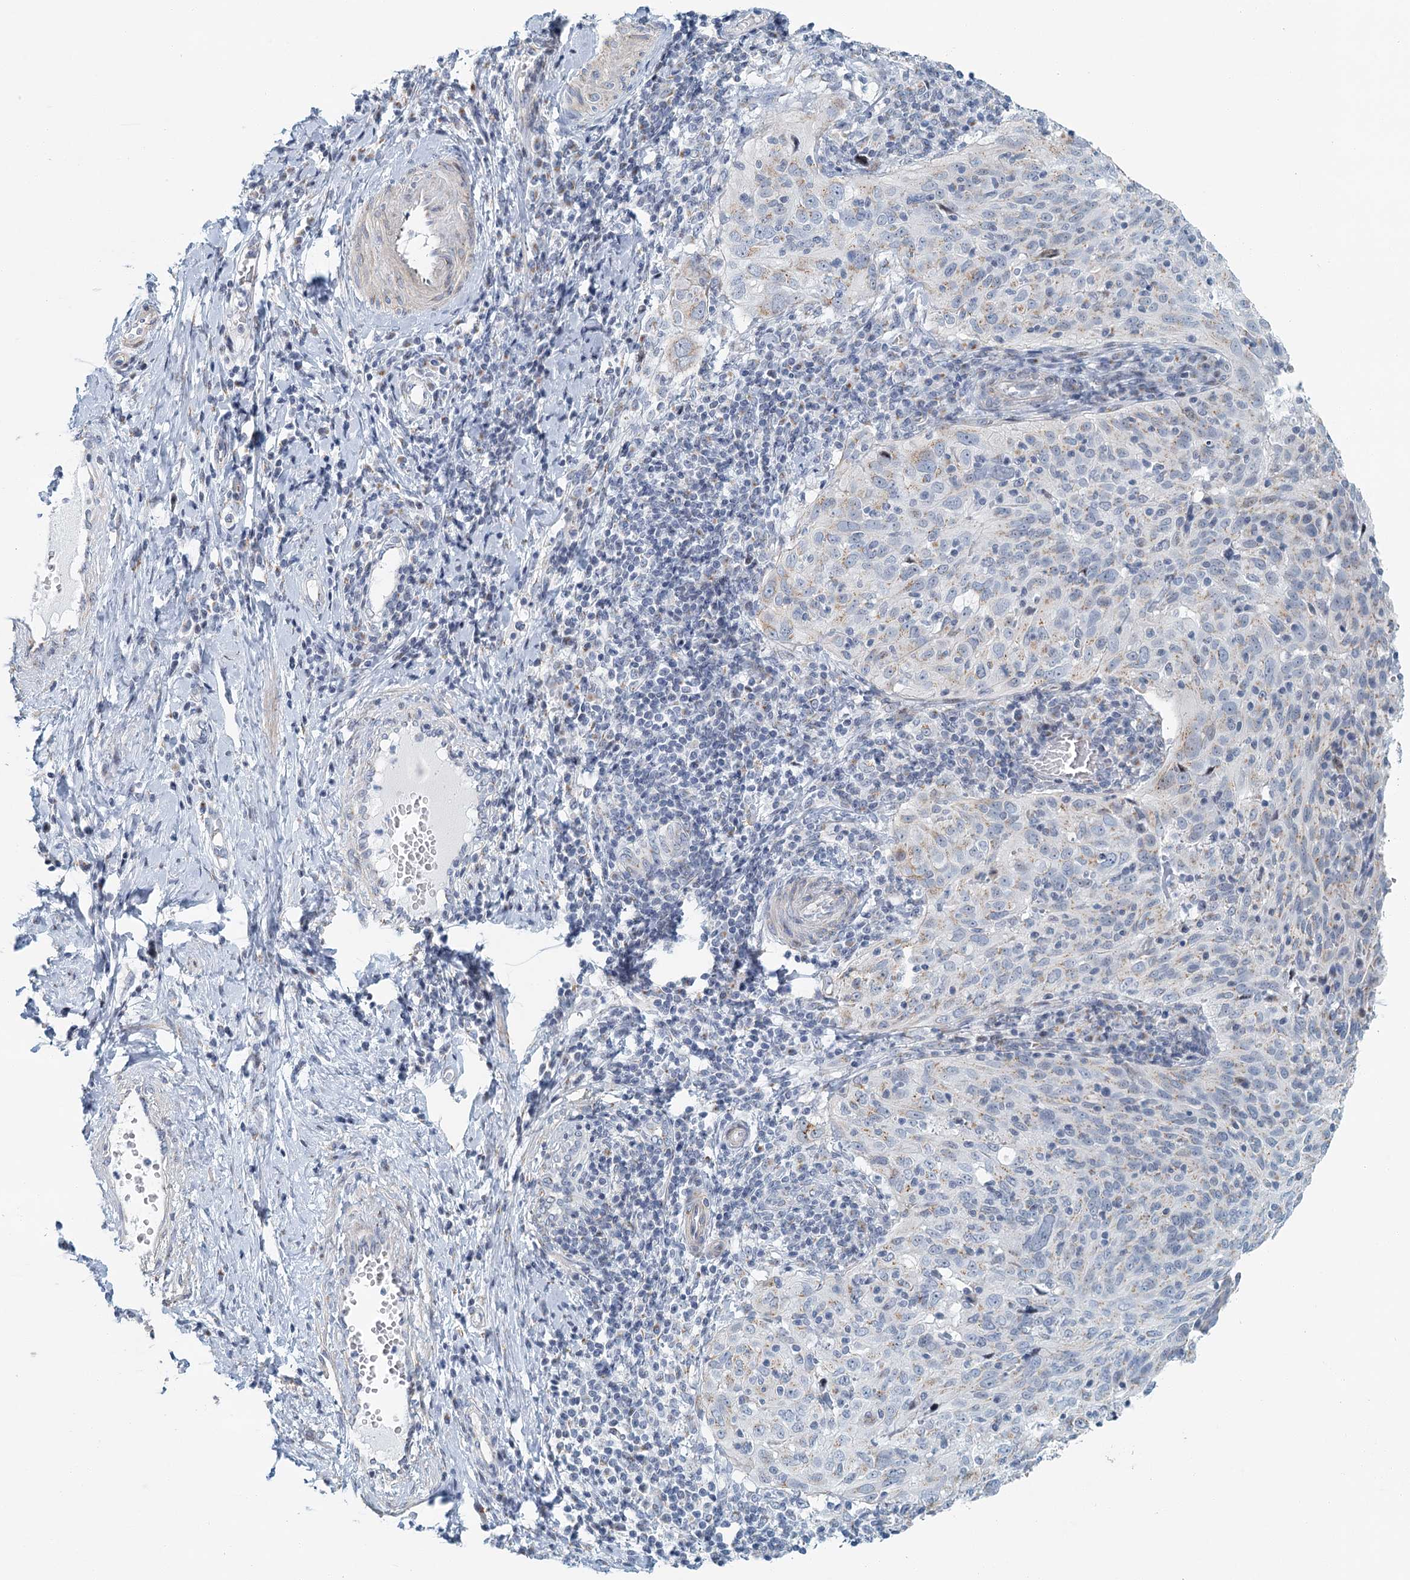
{"staining": {"intensity": "weak", "quantity": "25%-75%", "location": "cytoplasmic/membranous"}, "tissue": "cervical cancer", "cell_type": "Tumor cells", "image_type": "cancer", "snomed": [{"axis": "morphology", "description": "Squamous cell carcinoma, NOS"}, {"axis": "topography", "description": "Cervix"}], "caption": "Cervical cancer (squamous cell carcinoma) tissue displays weak cytoplasmic/membranous expression in approximately 25%-75% of tumor cells, visualized by immunohistochemistry. (brown staining indicates protein expression, while blue staining denotes nuclei).", "gene": "ZNF527", "patient": {"sex": "female", "age": 31}}